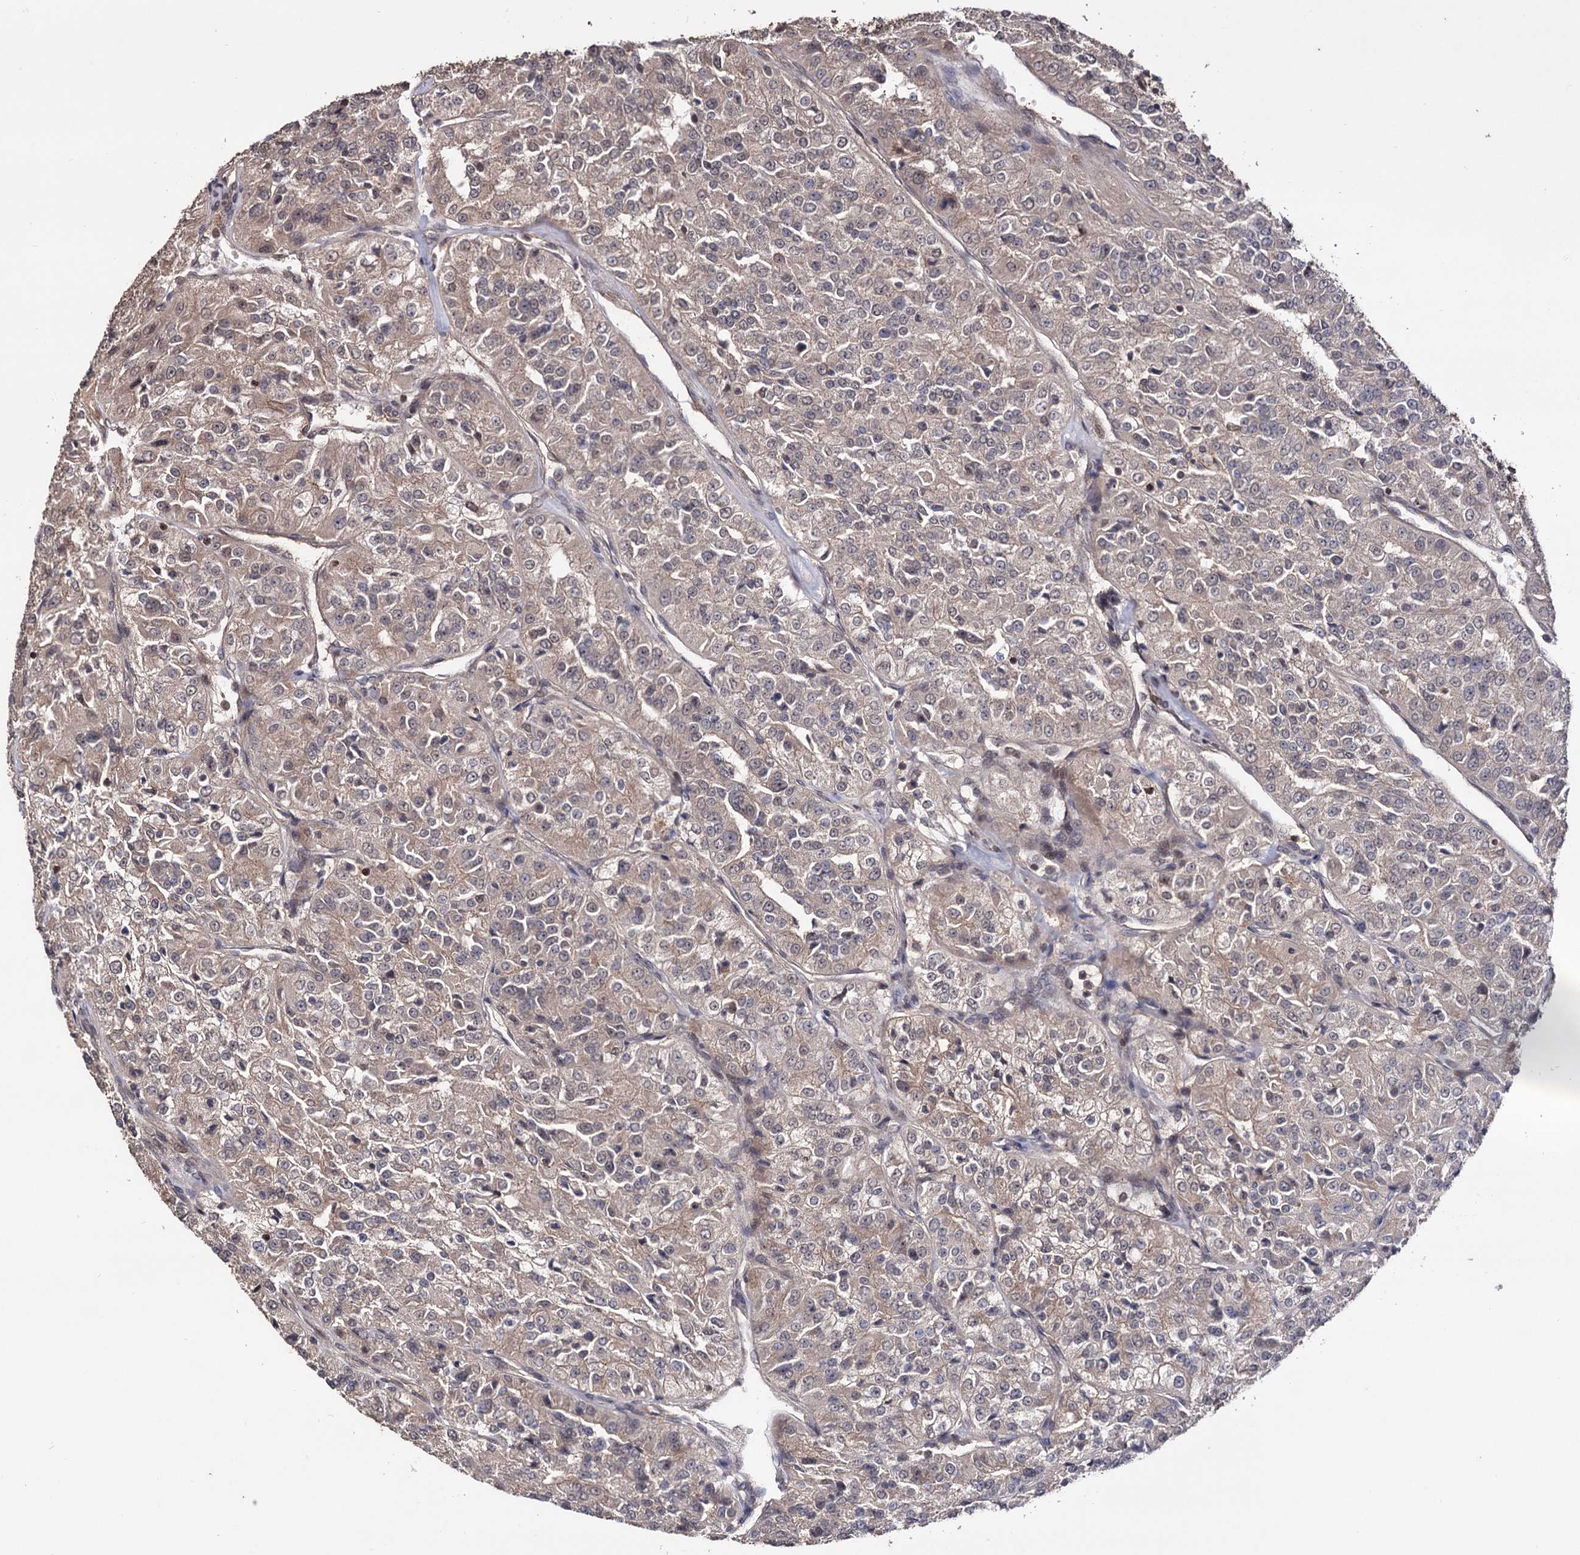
{"staining": {"intensity": "weak", "quantity": ">75%", "location": "cytoplasmic/membranous"}, "tissue": "renal cancer", "cell_type": "Tumor cells", "image_type": "cancer", "snomed": [{"axis": "morphology", "description": "Adenocarcinoma, NOS"}, {"axis": "topography", "description": "Kidney"}], "caption": "This histopathology image displays immunohistochemistry (IHC) staining of human renal adenocarcinoma, with low weak cytoplasmic/membranous expression in about >75% of tumor cells.", "gene": "KLF5", "patient": {"sex": "female", "age": 63}}